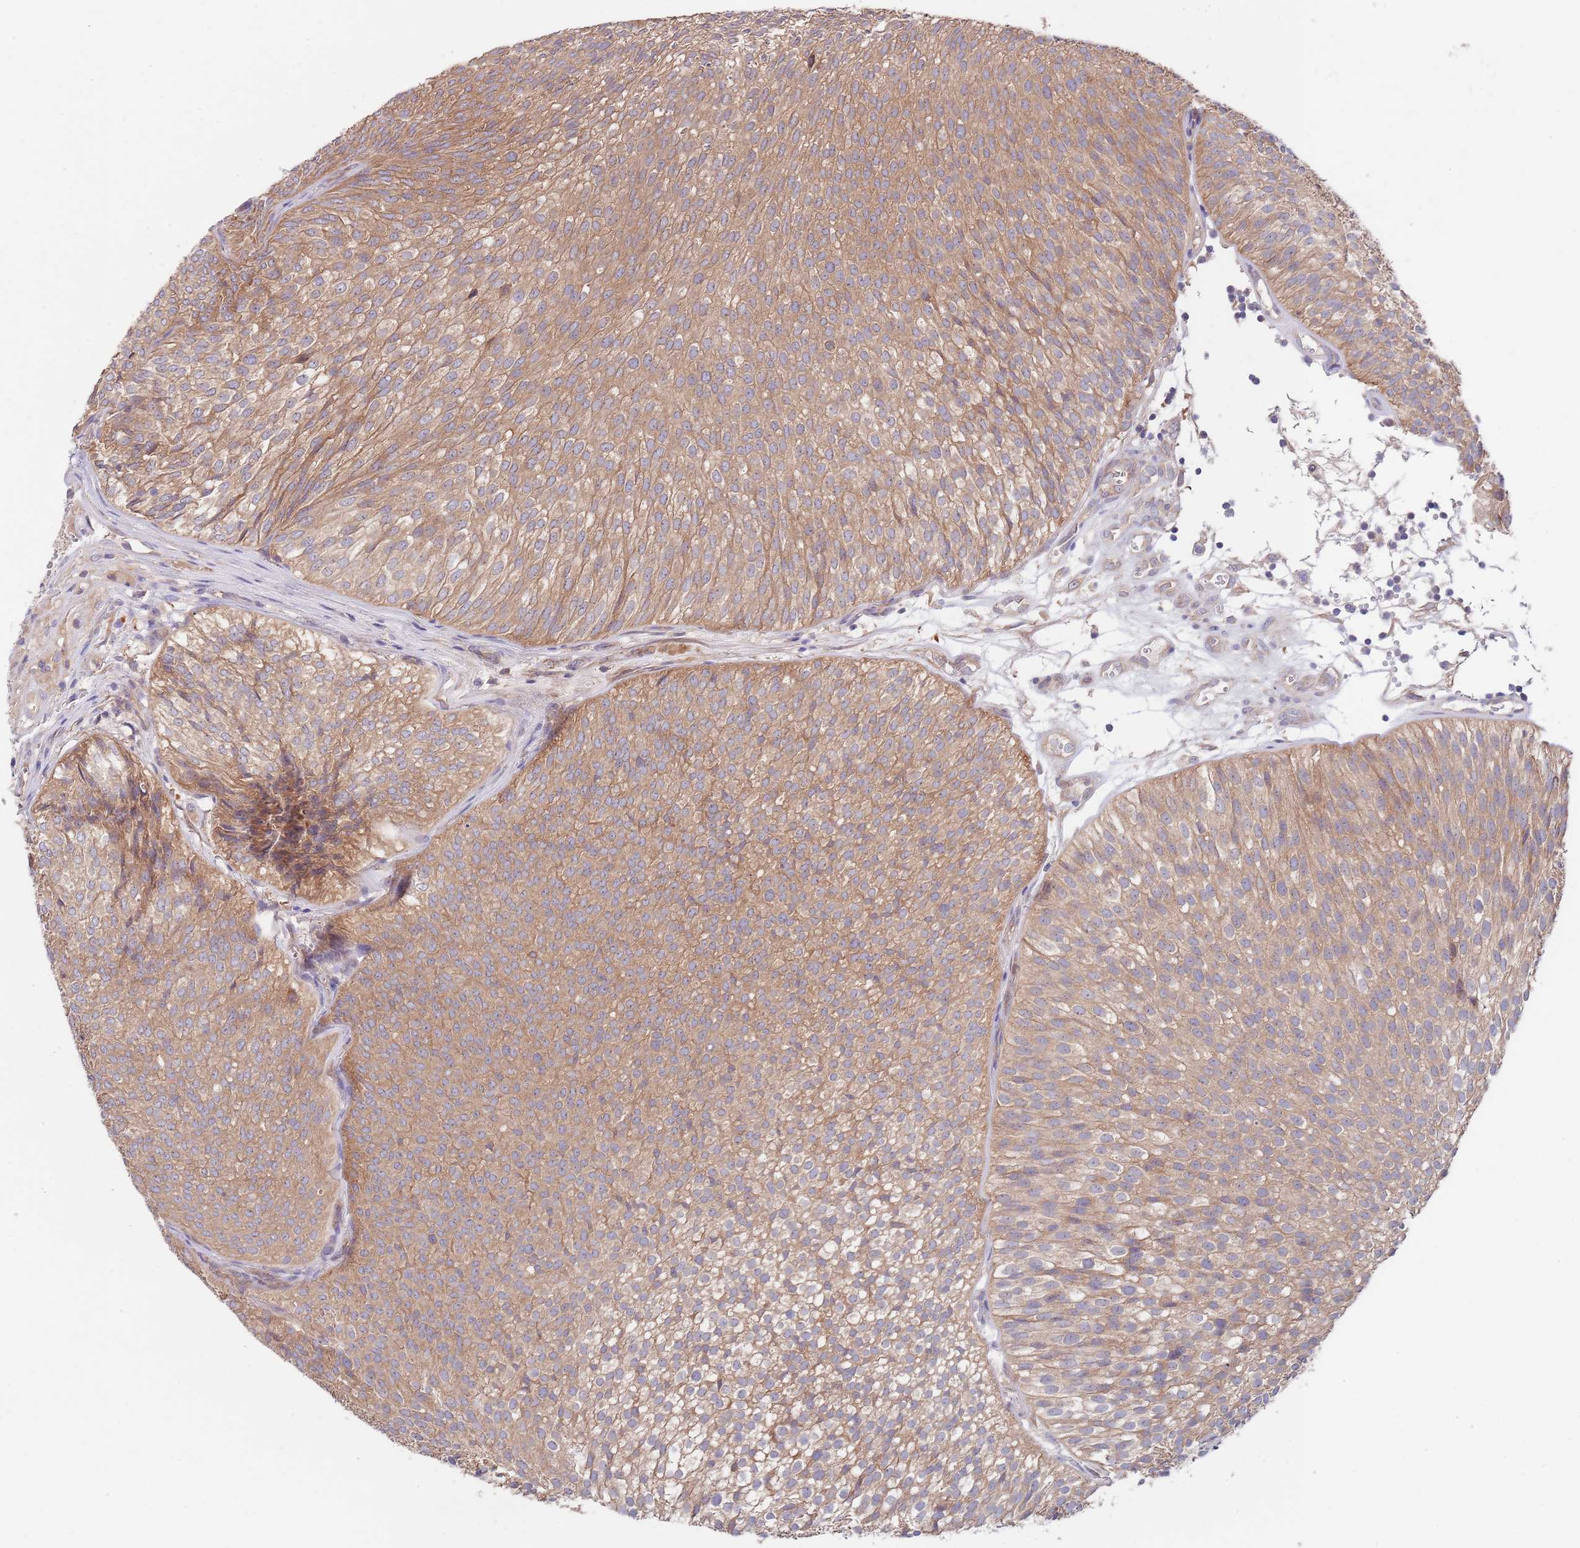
{"staining": {"intensity": "moderate", "quantity": ">75%", "location": "cytoplasmic/membranous"}, "tissue": "urothelial cancer", "cell_type": "Tumor cells", "image_type": "cancer", "snomed": [{"axis": "morphology", "description": "Urothelial carcinoma, Low grade"}, {"axis": "topography", "description": "Urinary bladder"}], "caption": "Immunohistochemistry (IHC) histopathology image of human urothelial cancer stained for a protein (brown), which exhibits medium levels of moderate cytoplasmic/membranous staining in about >75% of tumor cells.", "gene": "EIF3F", "patient": {"sex": "male", "age": 91}}